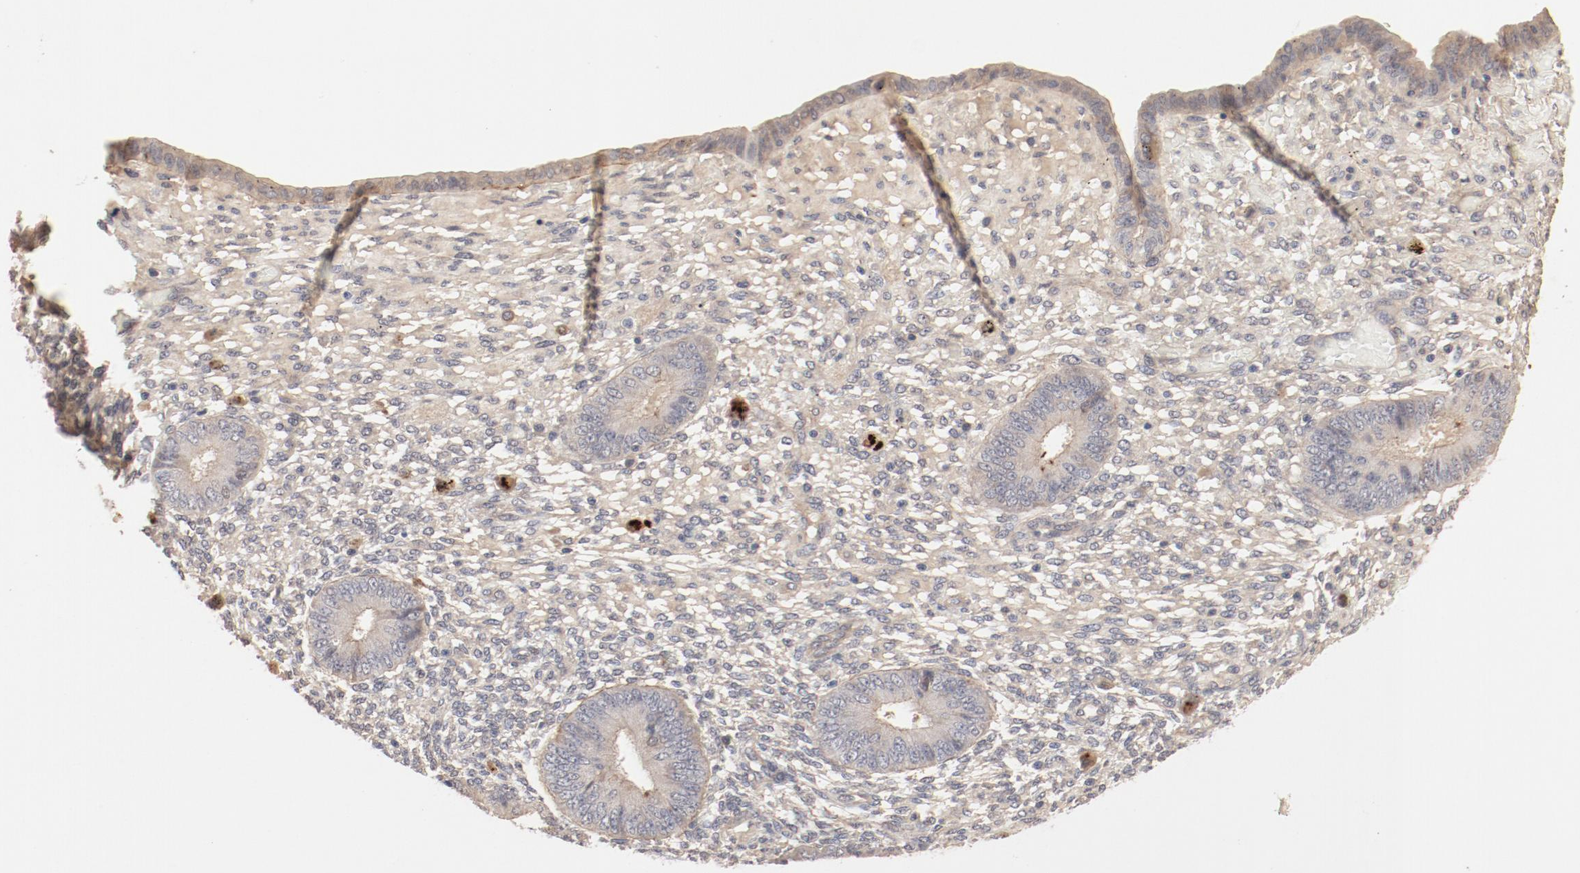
{"staining": {"intensity": "weak", "quantity": "25%-75%", "location": "cytoplasmic/membranous"}, "tissue": "endometrium", "cell_type": "Cells in endometrial stroma", "image_type": "normal", "snomed": [{"axis": "morphology", "description": "Normal tissue, NOS"}, {"axis": "topography", "description": "Endometrium"}], "caption": "DAB immunohistochemical staining of unremarkable human endometrium displays weak cytoplasmic/membranous protein expression in about 25%-75% of cells in endometrial stroma. (brown staining indicates protein expression, while blue staining denotes nuclei).", "gene": "IL3RA", "patient": {"sex": "female", "age": 42}}